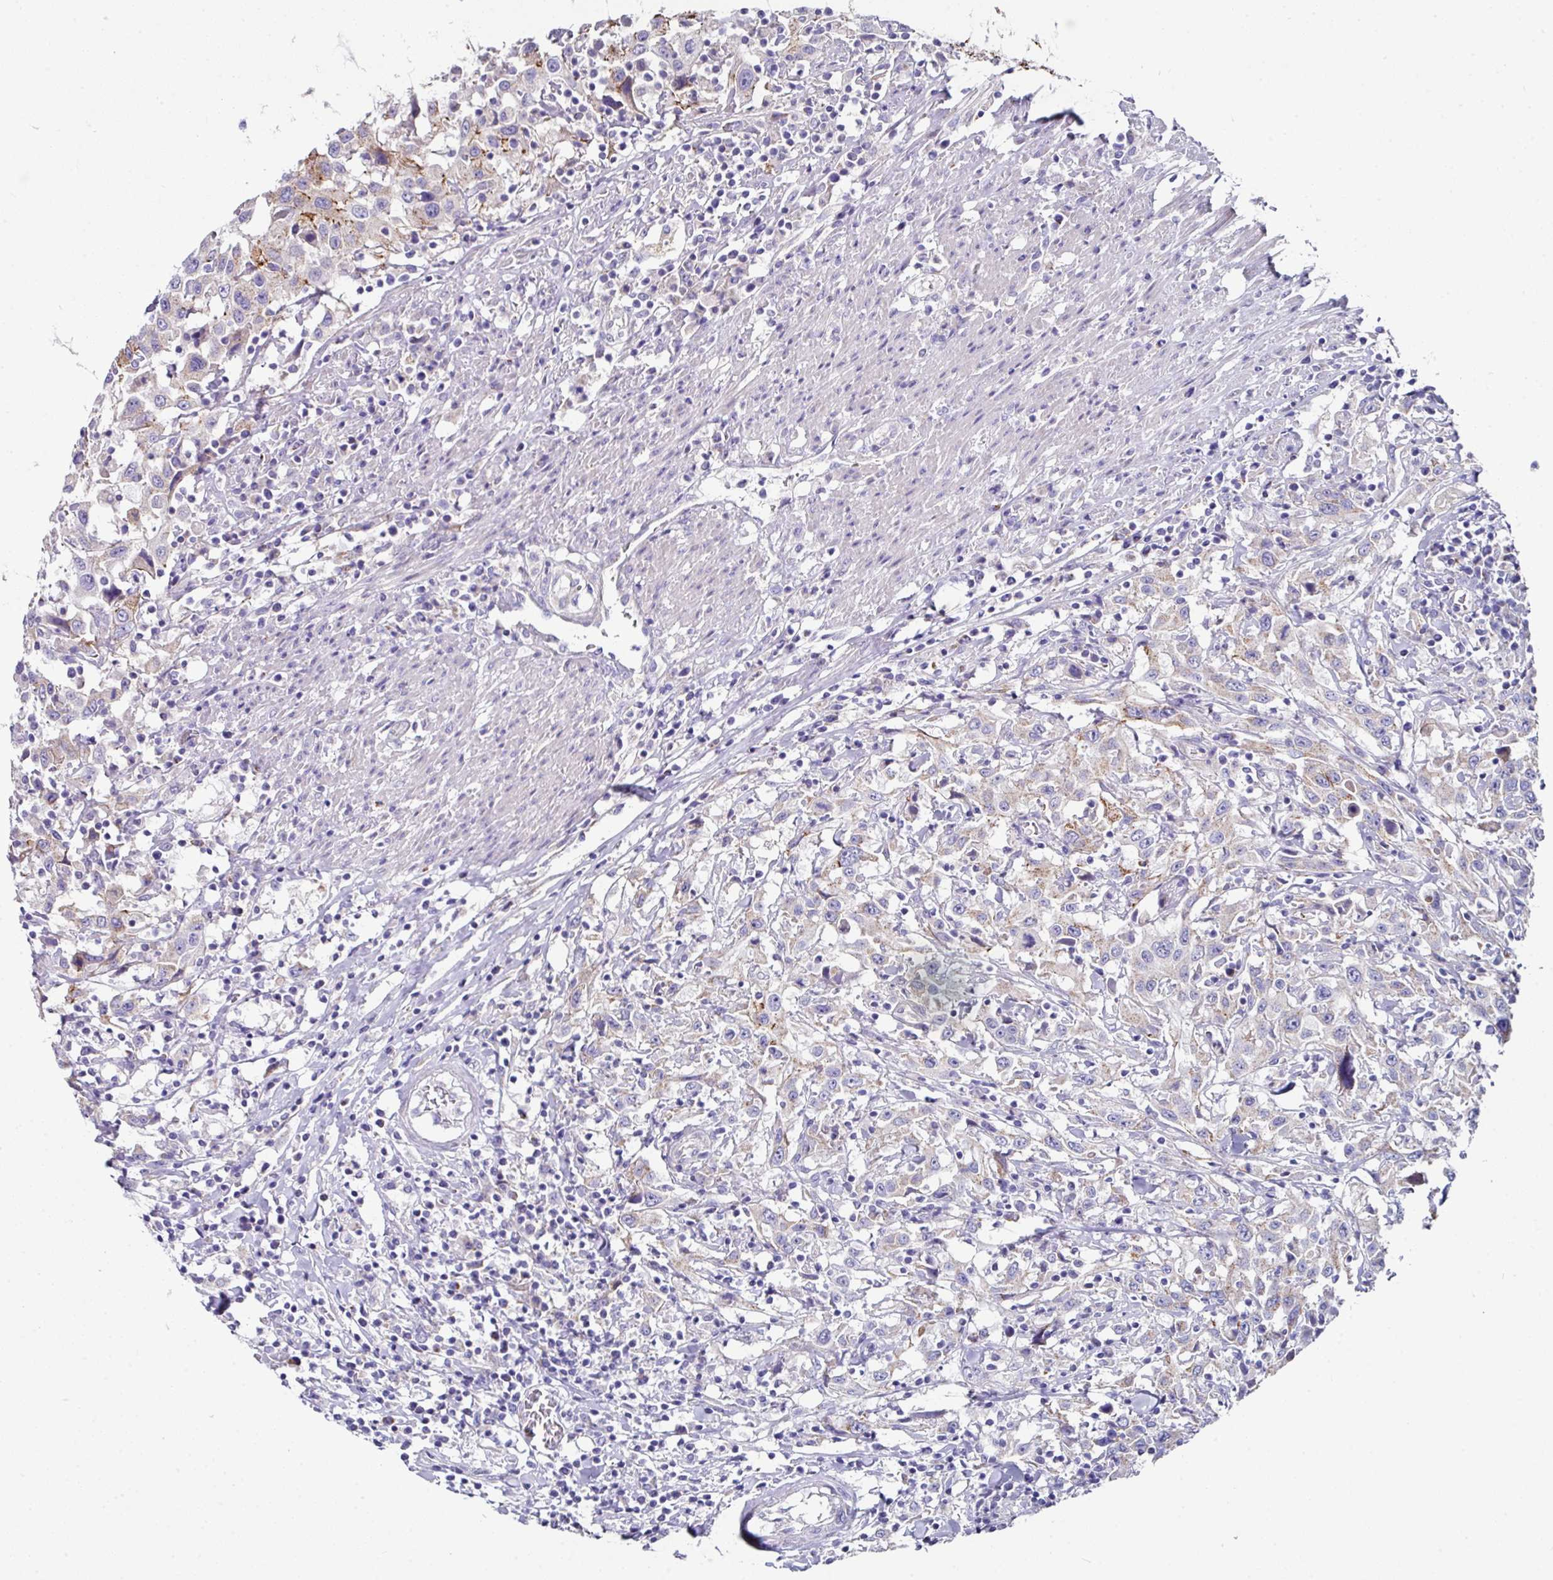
{"staining": {"intensity": "moderate", "quantity": "<25%", "location": "cytoplasmic/membranous"}, "tissue": "urothelial cancer", "cell_type": "Tumor cells", "image_type": "cancer", "snomed": [{"axis": "morphology", "description": "Urothelial carcinoma, High grade"}, {"axis": "topography", "description": "Urinary bladder"}], "caption": "Human urothelial carcinoma (high-grade) stained with a protein marker reveals moderate staining in tumor cells.", "gene": "CLDN1", "patient": {"sex": "male", "age": 61}}